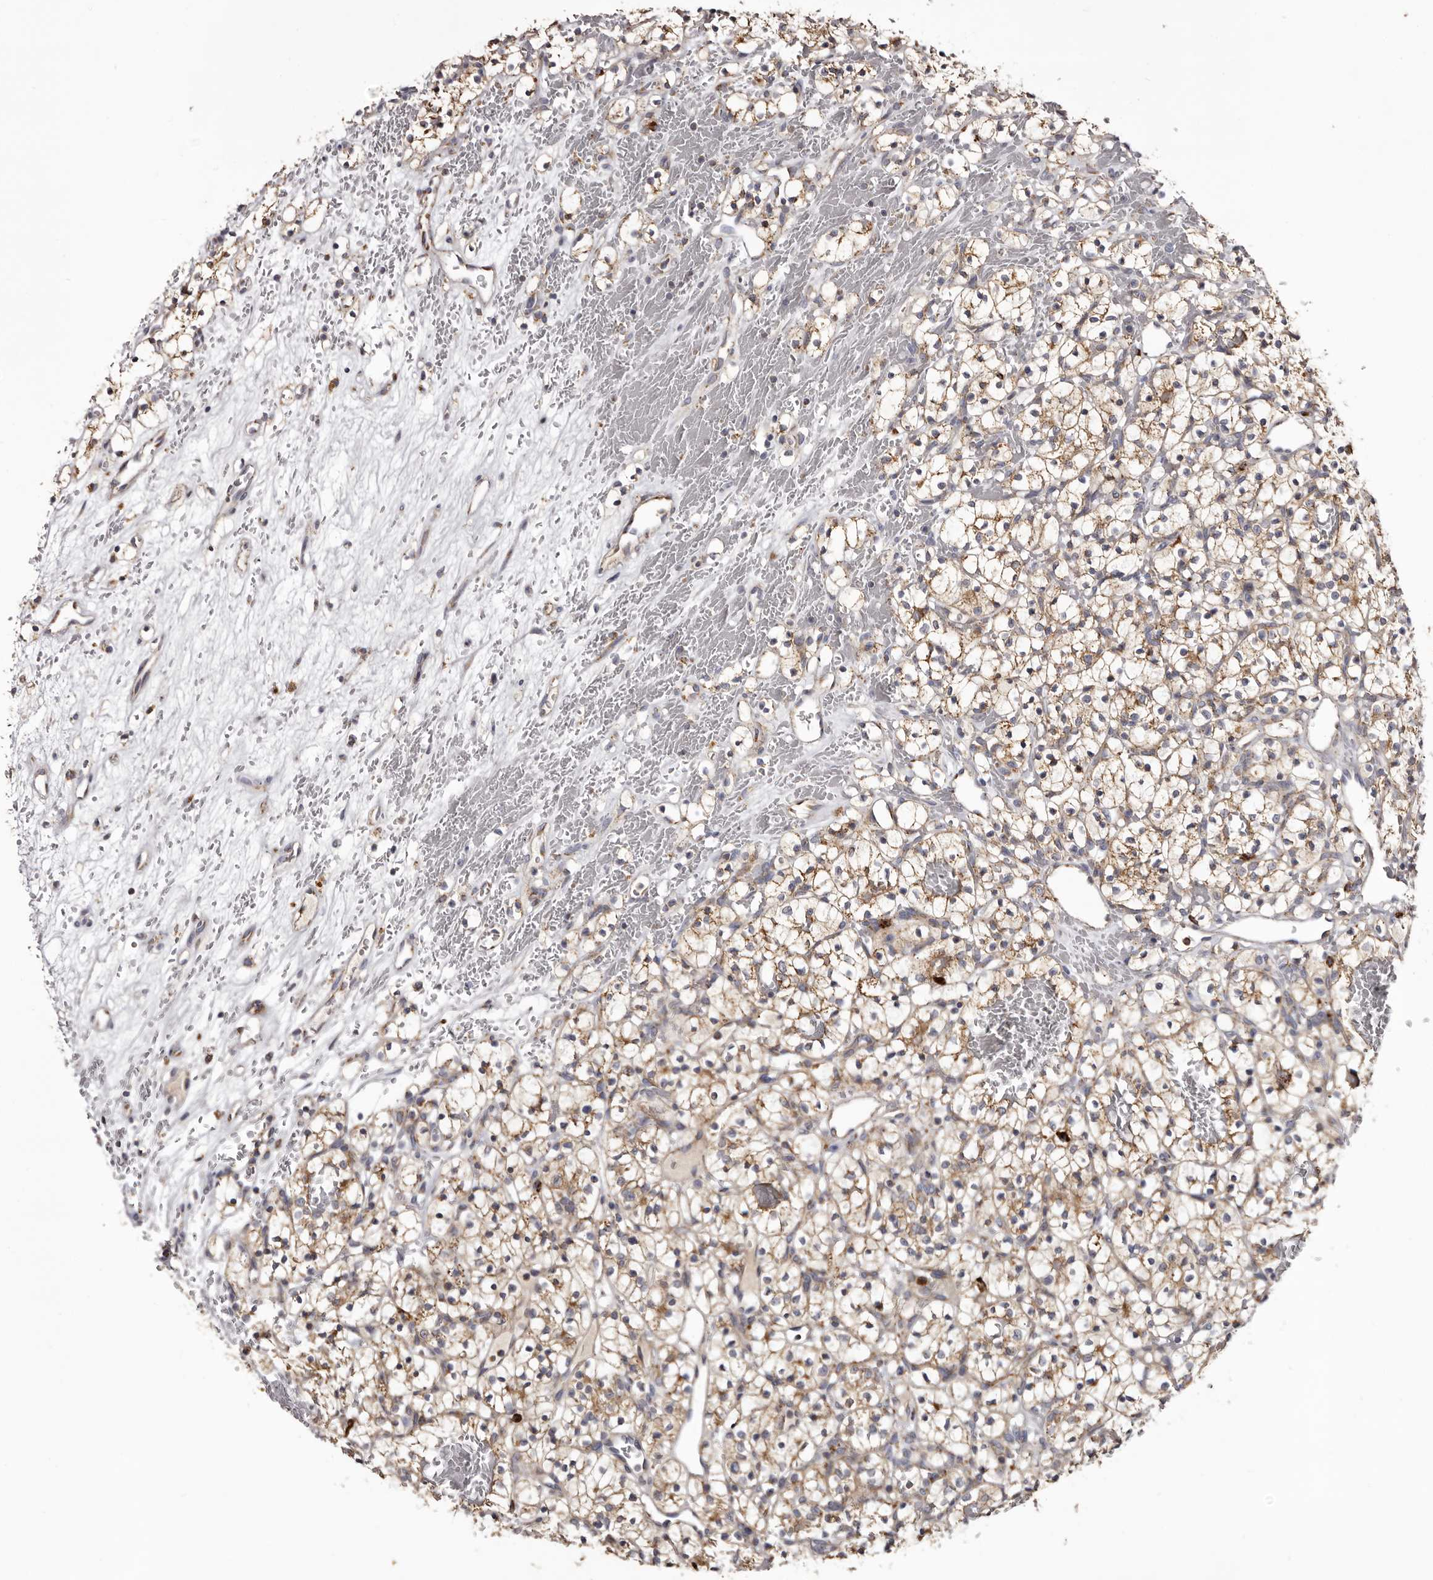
{"staining": {"intensity": "moderate", "quantity": ">75%", "location": "cytoplasmic/membranous"}, "tissue": "renal cancer", "cell_type": "Tumor cells", "image_type": "cancer", "snomed": [{"axis": "morphology", "description": "Adenocarcinoma, NOS"}, {"axis": "topography", "description": "Kidney"}], "caption": "DAB (3,3'-diaminobenzidine) immunohistochemical staining of renal adenocarcinoma shows moderate cytoplasmic/membranous protein expression in approximately >75% of tumor cells.", "gene": "MECR", "patient": {"sex": "female", "age": 57}}